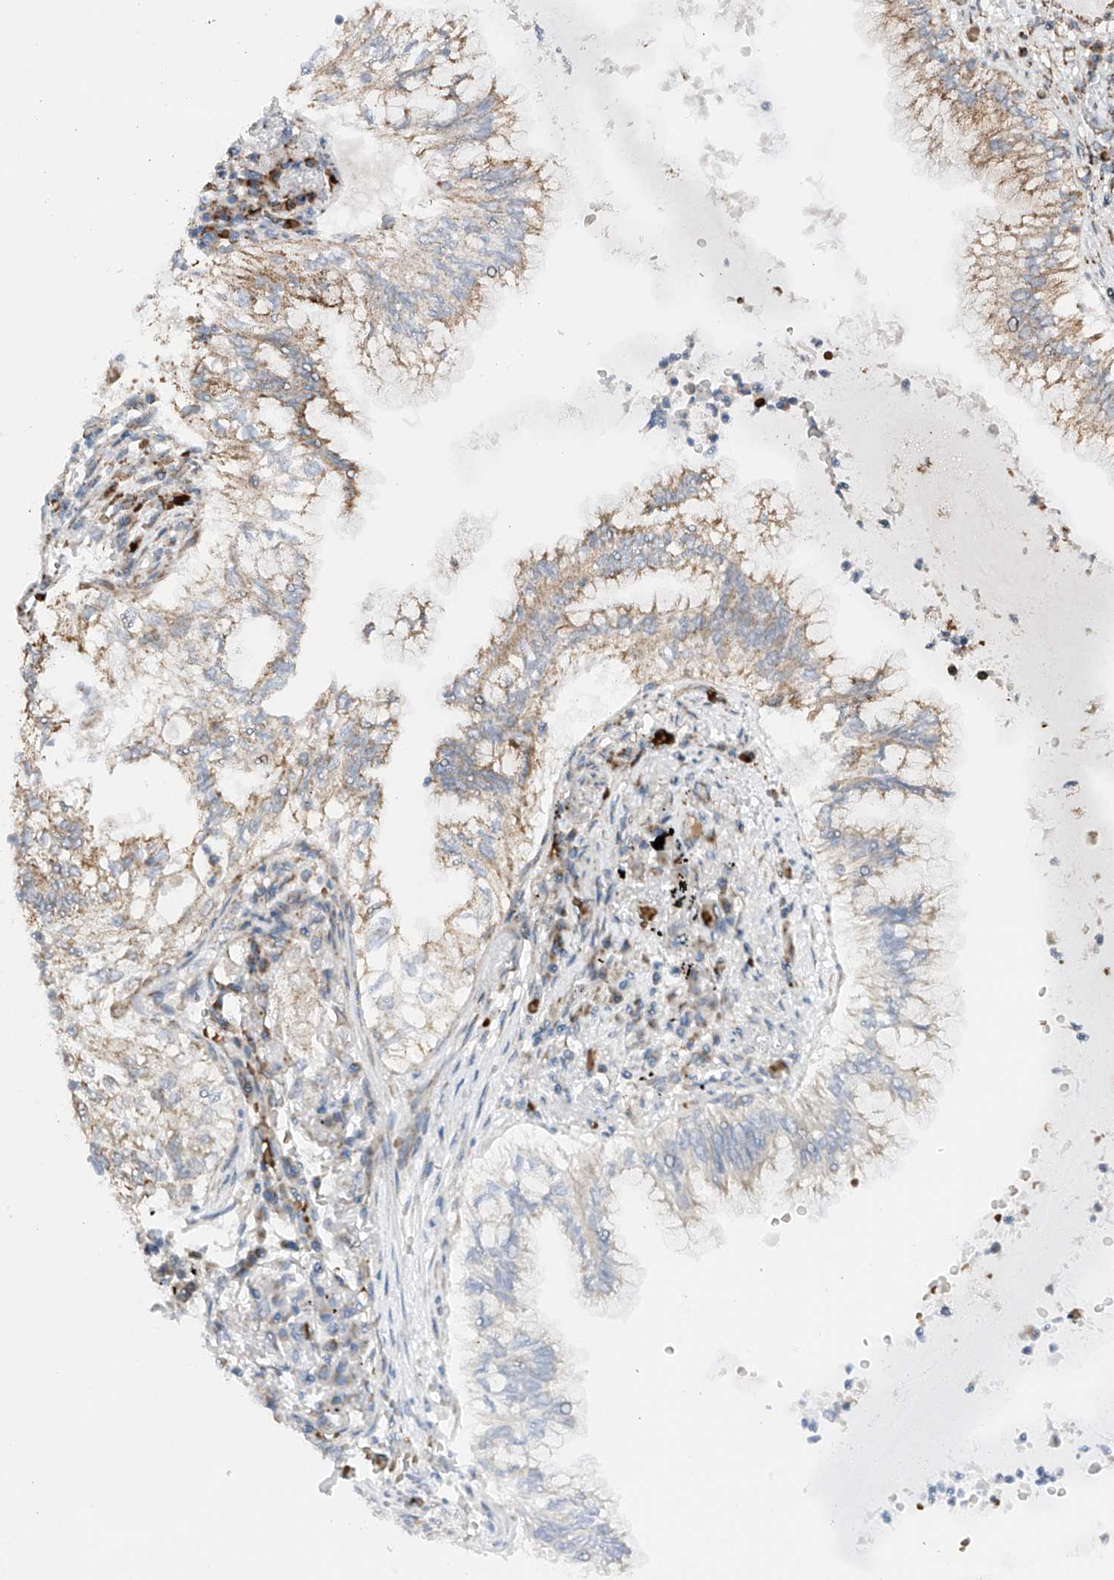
{"staining": {"intensity": "moderate", "quantity": "25%-75%", "location": "cytoplasmic/membranous"}, "tissue": "lung cancer", "cell_type": "Tumor cells", "image_type": "cancer", "snomed": [{"axis": "morphology", "description": "Adenocarcinoma, NOS"}, {"axis": "topography", "description": "Lung"}], "caption": "Immunohistochemistry photomicrograph of human adenocarcinoma (lung) stained for a protein (brown), which reveals medium levels of moderate cytoplasmic/membranous positivity in approximately 25%-75% of tumor cells.", "gene": "ZSCAN29", "patient": {"sex": "female", "age": 70}}